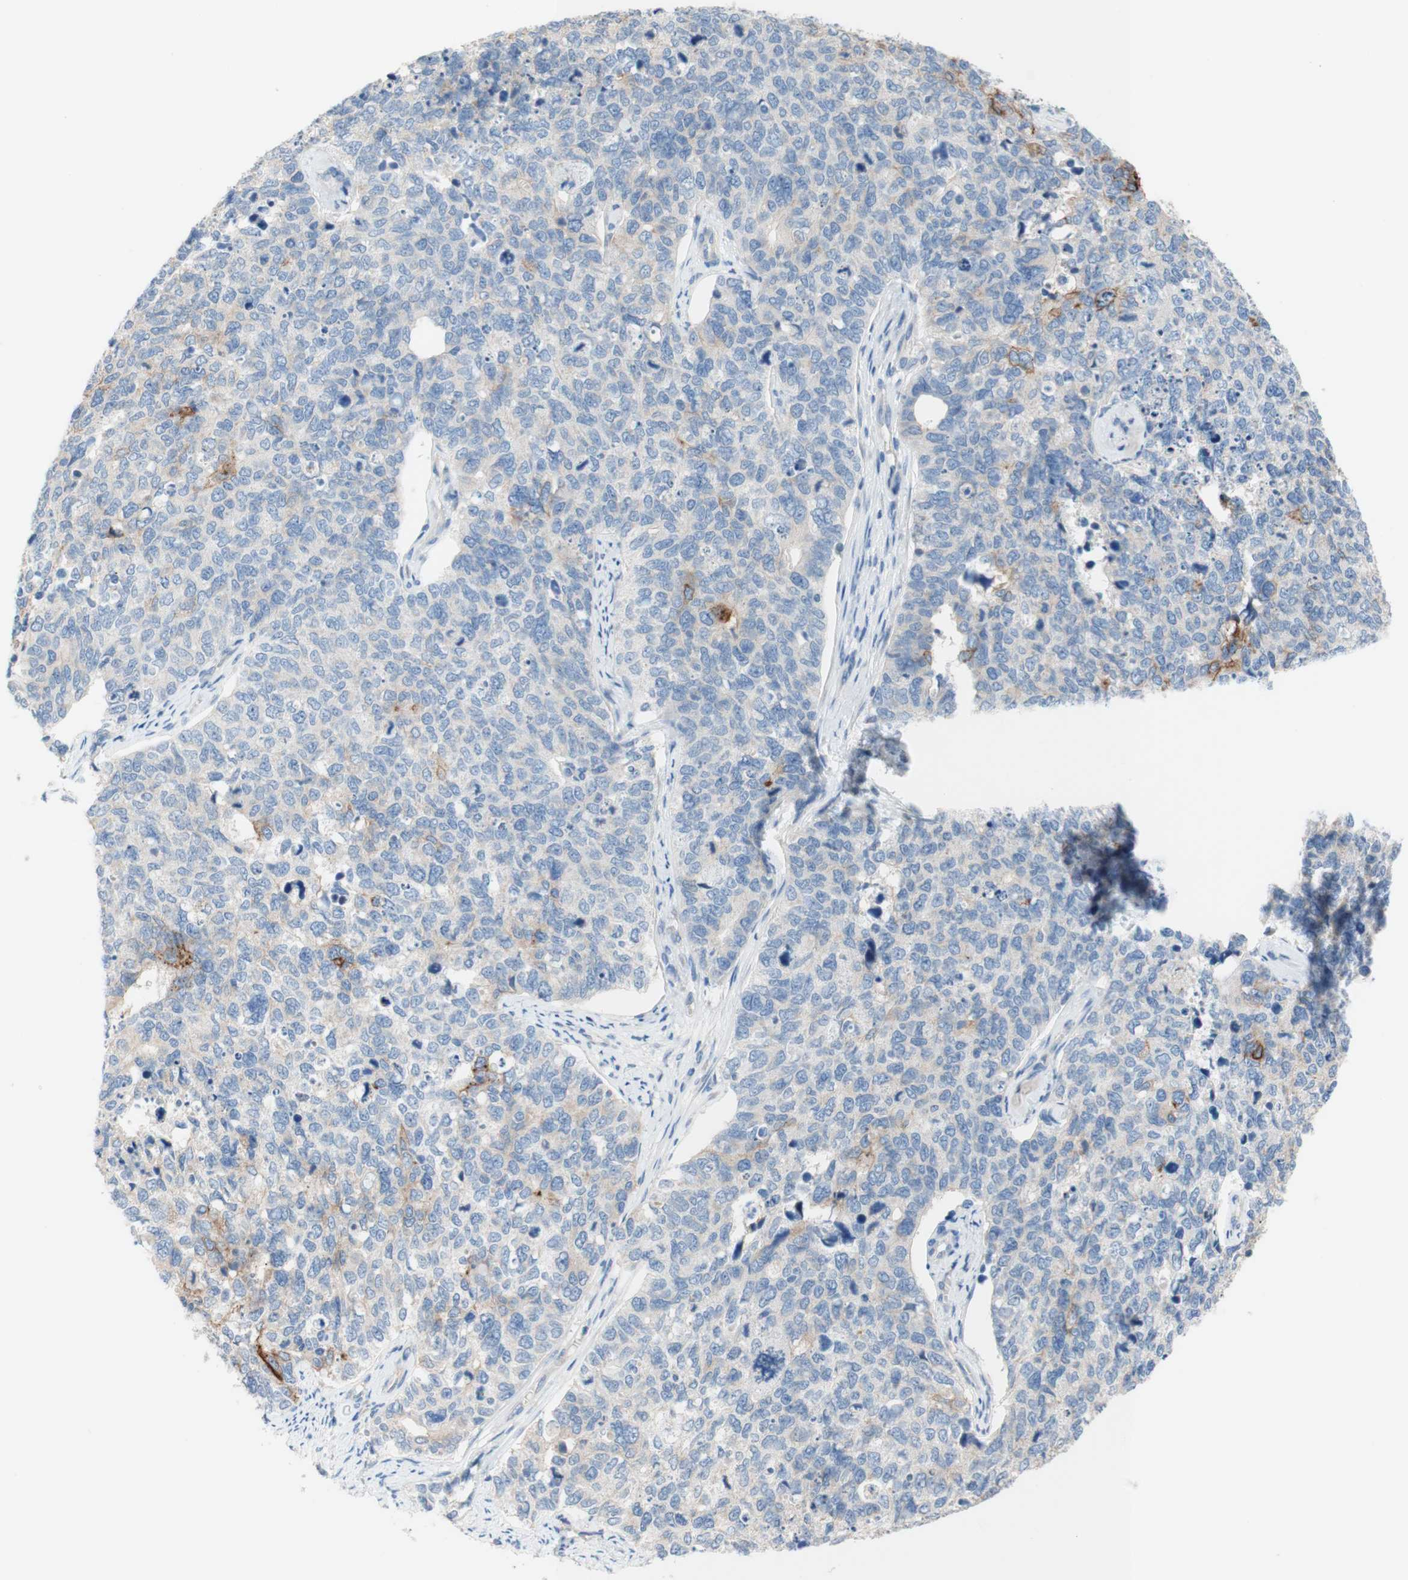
{"staining": {"intensity": "moderate", "quantity": "<25%", "location": "cytoplasmic/membranous"}, "tissue": "cervical cancer", "cell_type": "Tumor cells", "image_type": "cancer", "snomed": [{"axis": "morphology", "description": "Squamous cell carcinoma, NOS"}, {"axis": "topography", "description": "Cervix"}], "caption": "Immunohistochemistry photomicrograph of human cervical cancer stained for a protein (brown), which demonstrates low levels of moderate cytoplasmic/membranous positivity in approximately <25% of tumor cells.", "gene": "F3", "patient": {"sex": "female", "age": 63}}